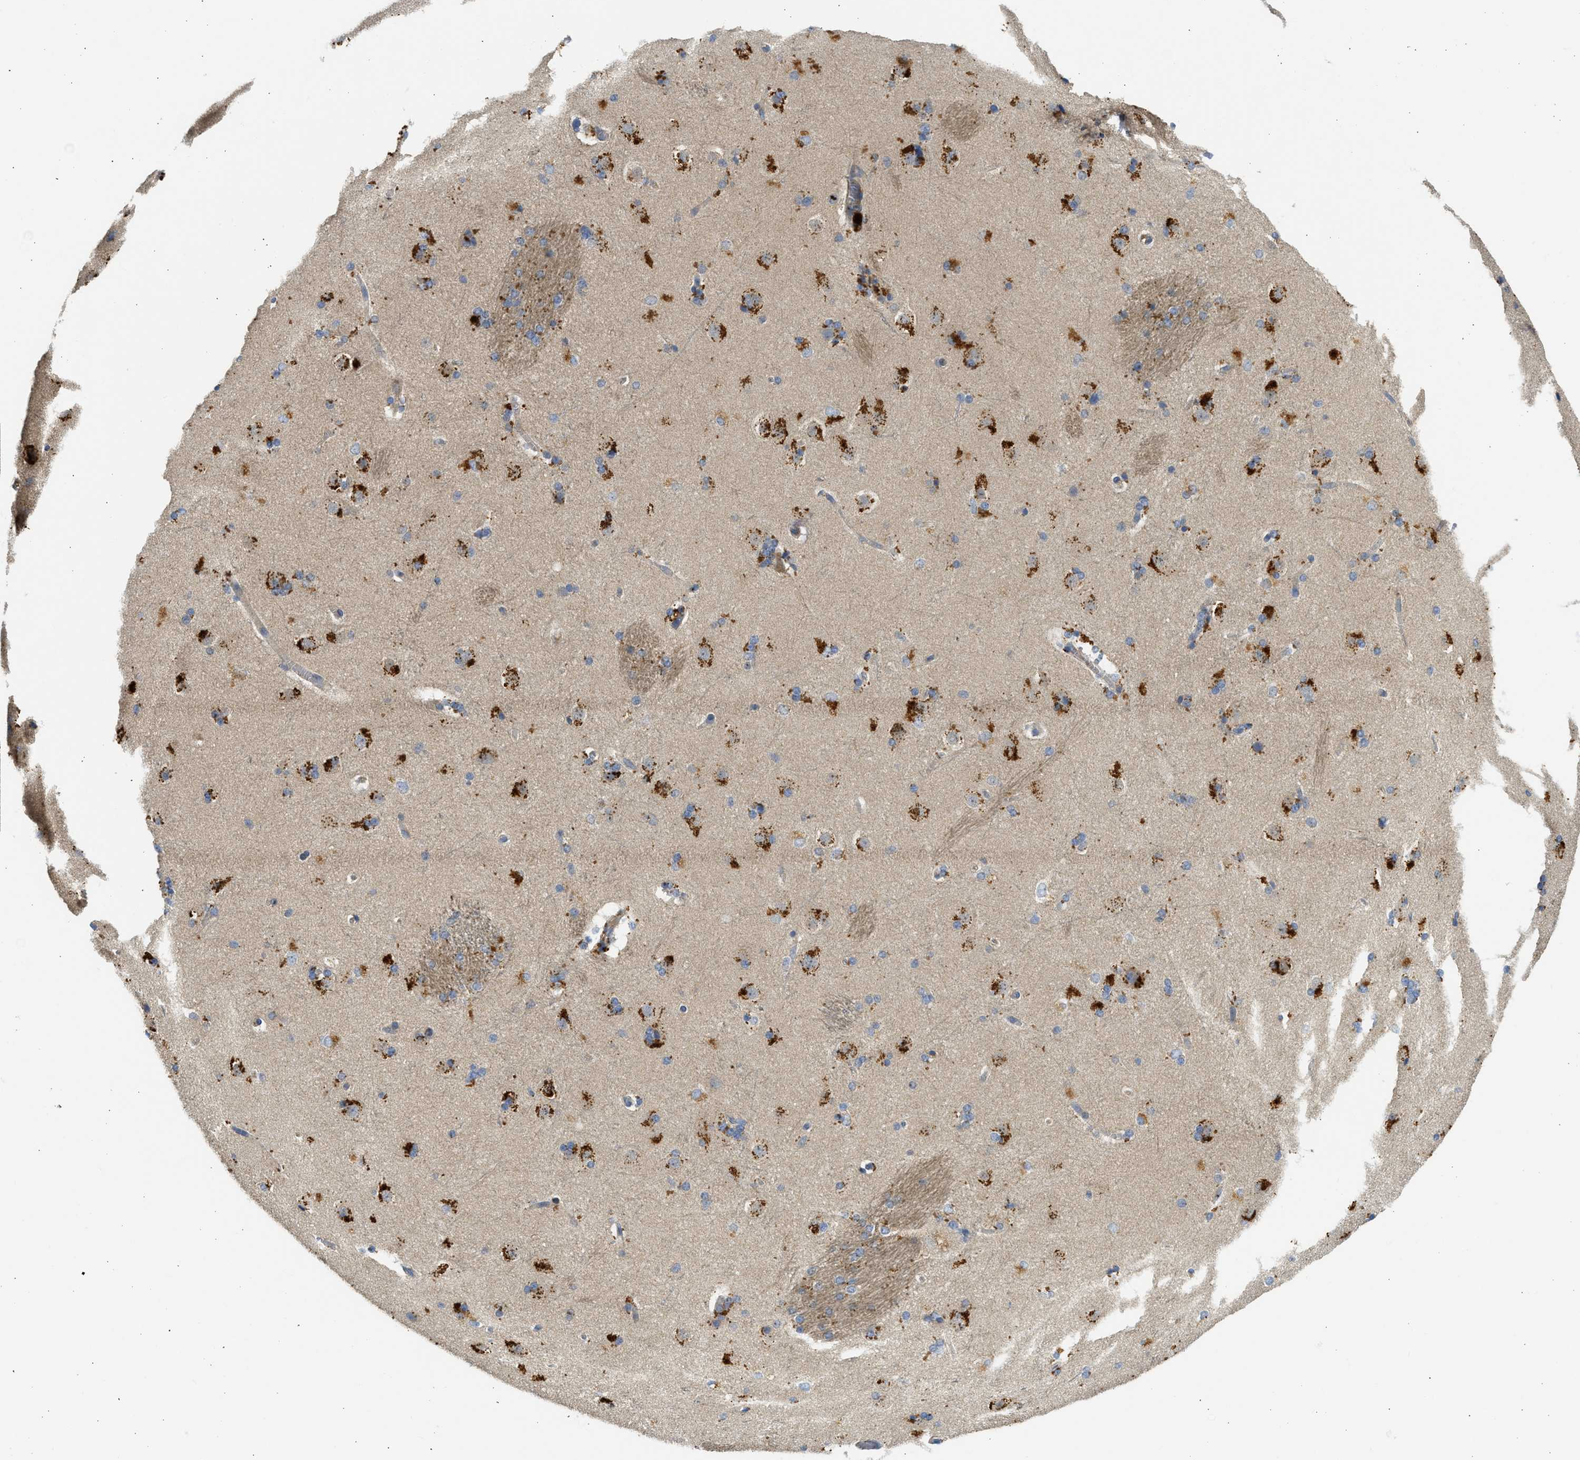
{"staining": {"intensity": "moderate", "quantity": "25%-75%", "location": "cytoplasmic/membranous"}, "tissue": "caudate", "cell_type": "Glial cells", "image_type": "normal", "snomed": [{"axis": "morphology", "description": "Normal tissue, NOS"}, {"axis": "topography", "description": "Lateral ventricle wall"}], "caption": "An image showing moderate cytoplasmic/membranous expression in approximately 25%-75% of glial cells in normal caudate, as visualized by brown immunohistochemical staining.", "gene": "CSRNP2", "patient": {"sex": "female", "age": 19}}